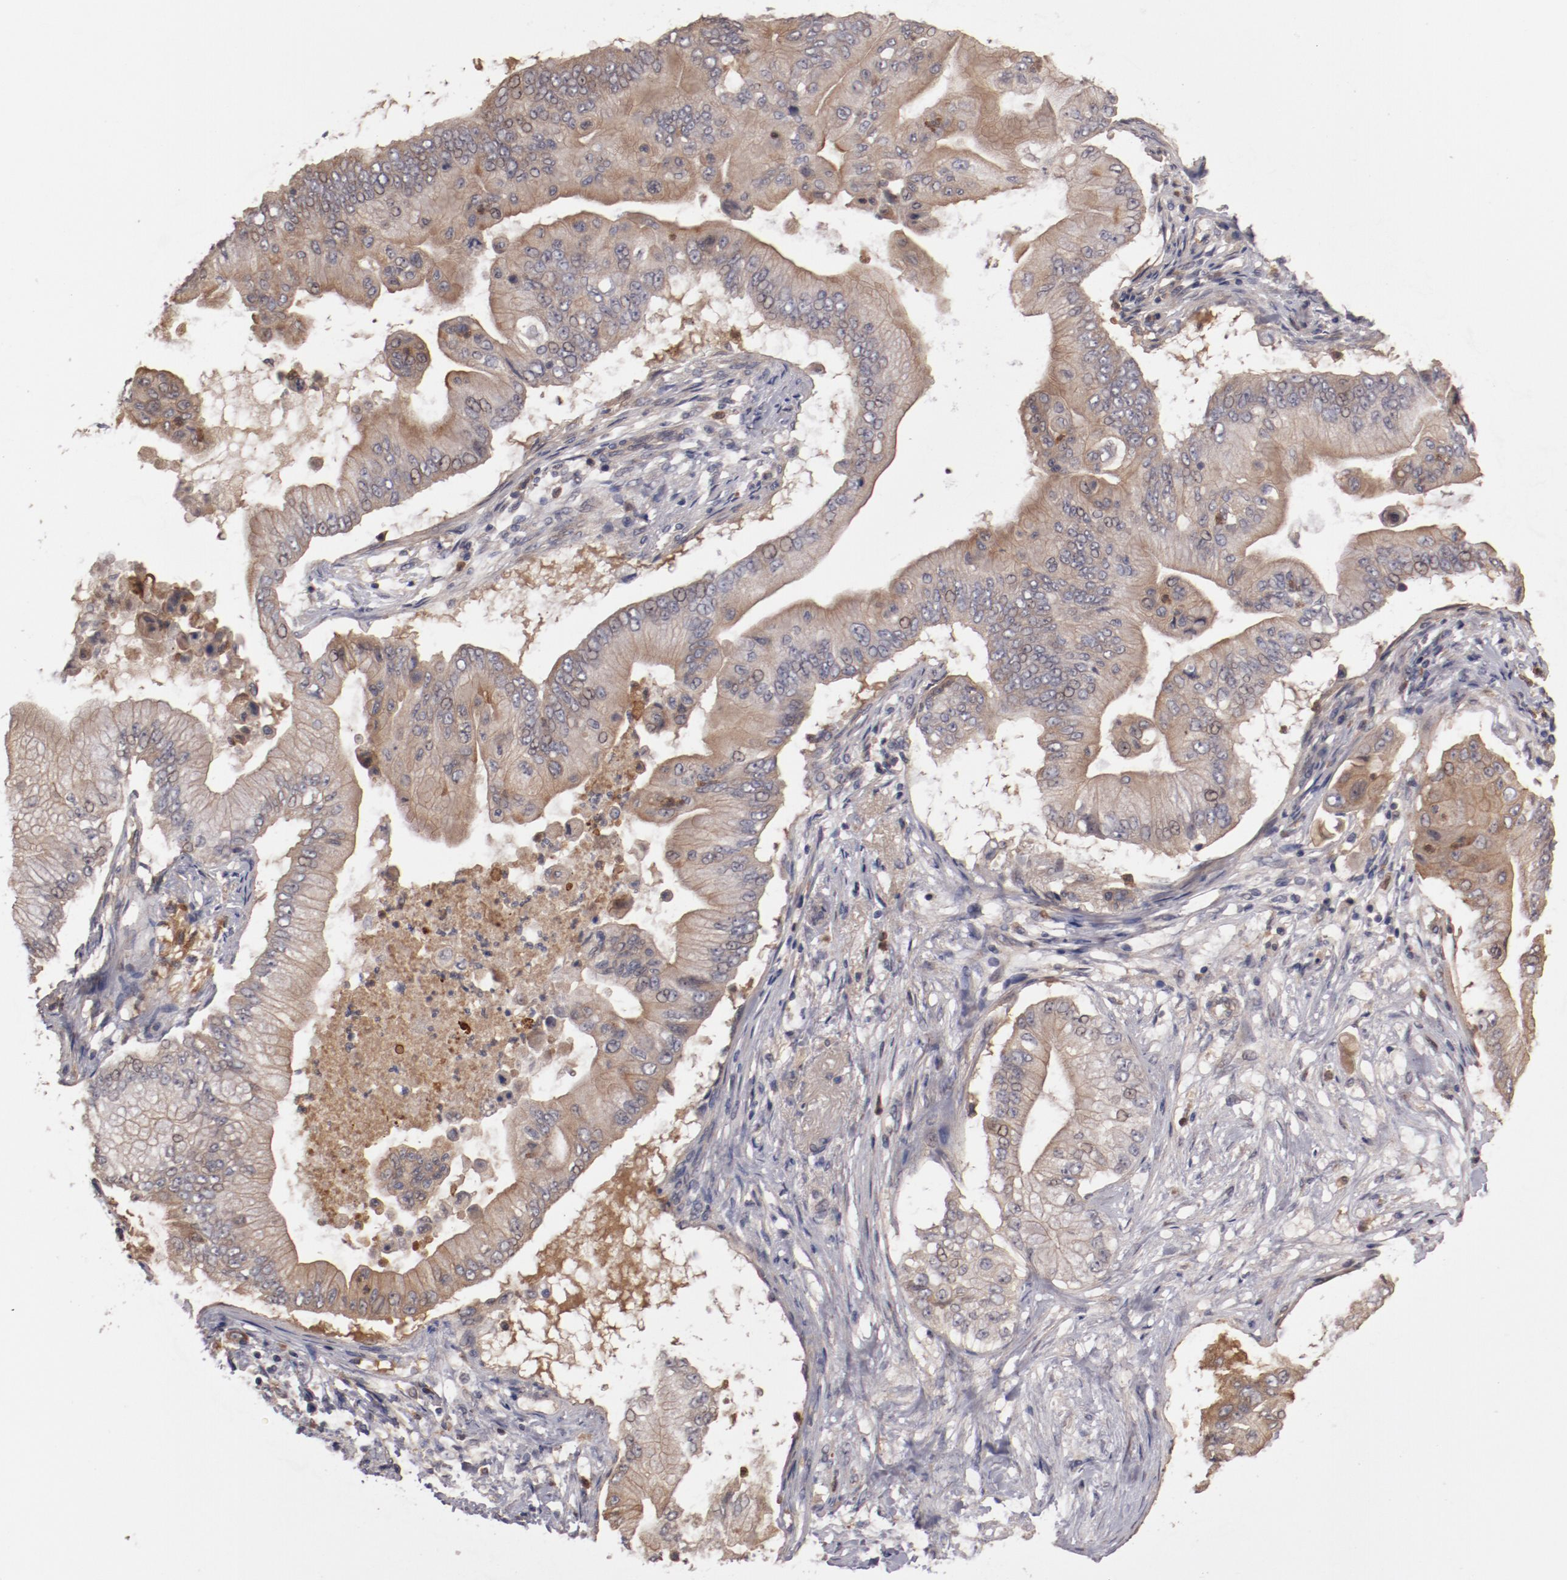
{"staining": {"intensity": "weak", "quantity": ">75%", "location": "cytoplasmic/membranous"}, "tissue": "pancreatic cancer", "cell_type": "Tumor cells", "image_type": "cancer", "snomed": [{"axis": "morphology", "description": "Adenocarcinoma, NOS"}, {"axis": "topography", "description": "Pancreas"}], "caption": "A low amount of weak cytoplasmic/membranous staining is present in approximately >75% of tumor cells in pancreatic cancer (adenocarcinoma) tissue.", "gene": "SERPINA7", "patient": {"sex": "male", "age": 62}}